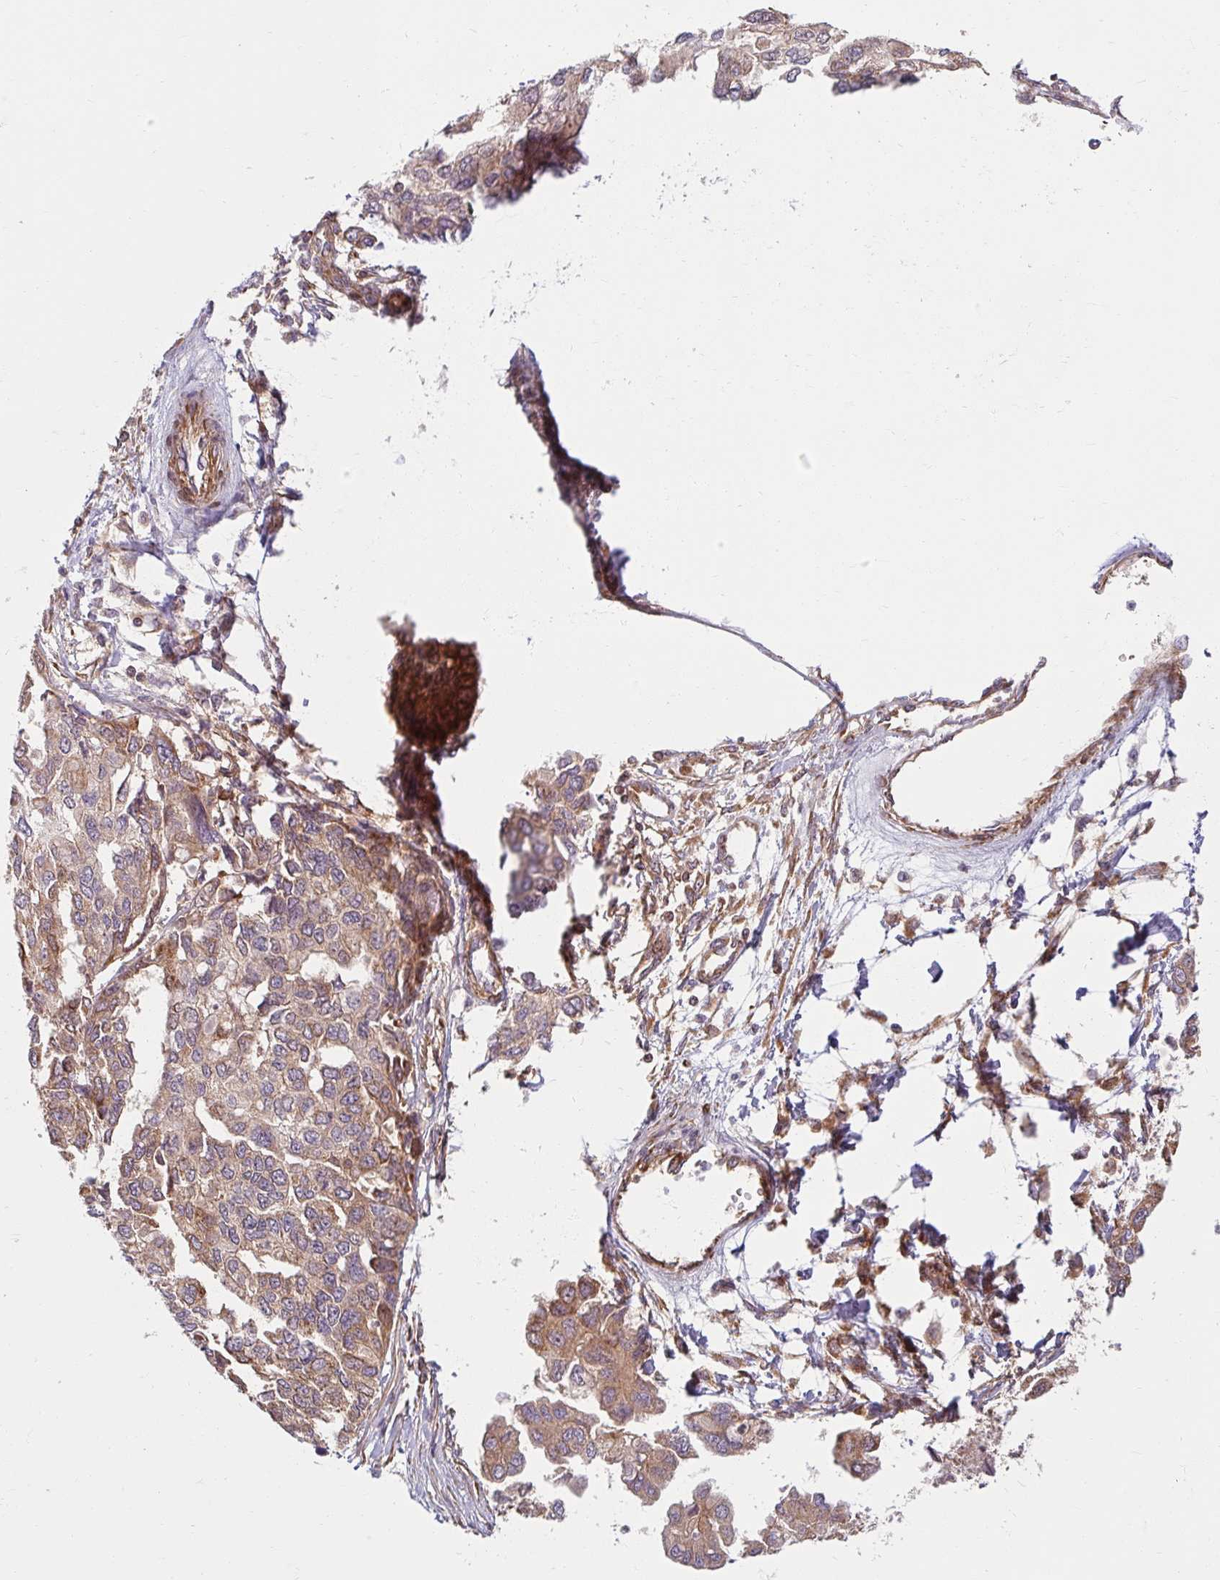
{"staining": {"intensity": "weak", "quantity": ">75%", "location": "cytoplasmic/membranous"}, "tissue": "ovarian cancer", "cell_type": "Tumor cells", "image_type": "cancer", "snomed": [{"axis": "morphology", "description": "Cystadenocarcinoma, serous, NOS"}, {"axis": "topography", "description": "Ovary"}], "caption": "Protein staining by IHC reveals weak cytoplasmic/membranous positivity in about >75% of tumor cells in ovarian cancer. The protein is shown in brown color, while the nuclei are stained blue.", "gene": "BTF3", "patient": {"sex": "female", "age": 53}}